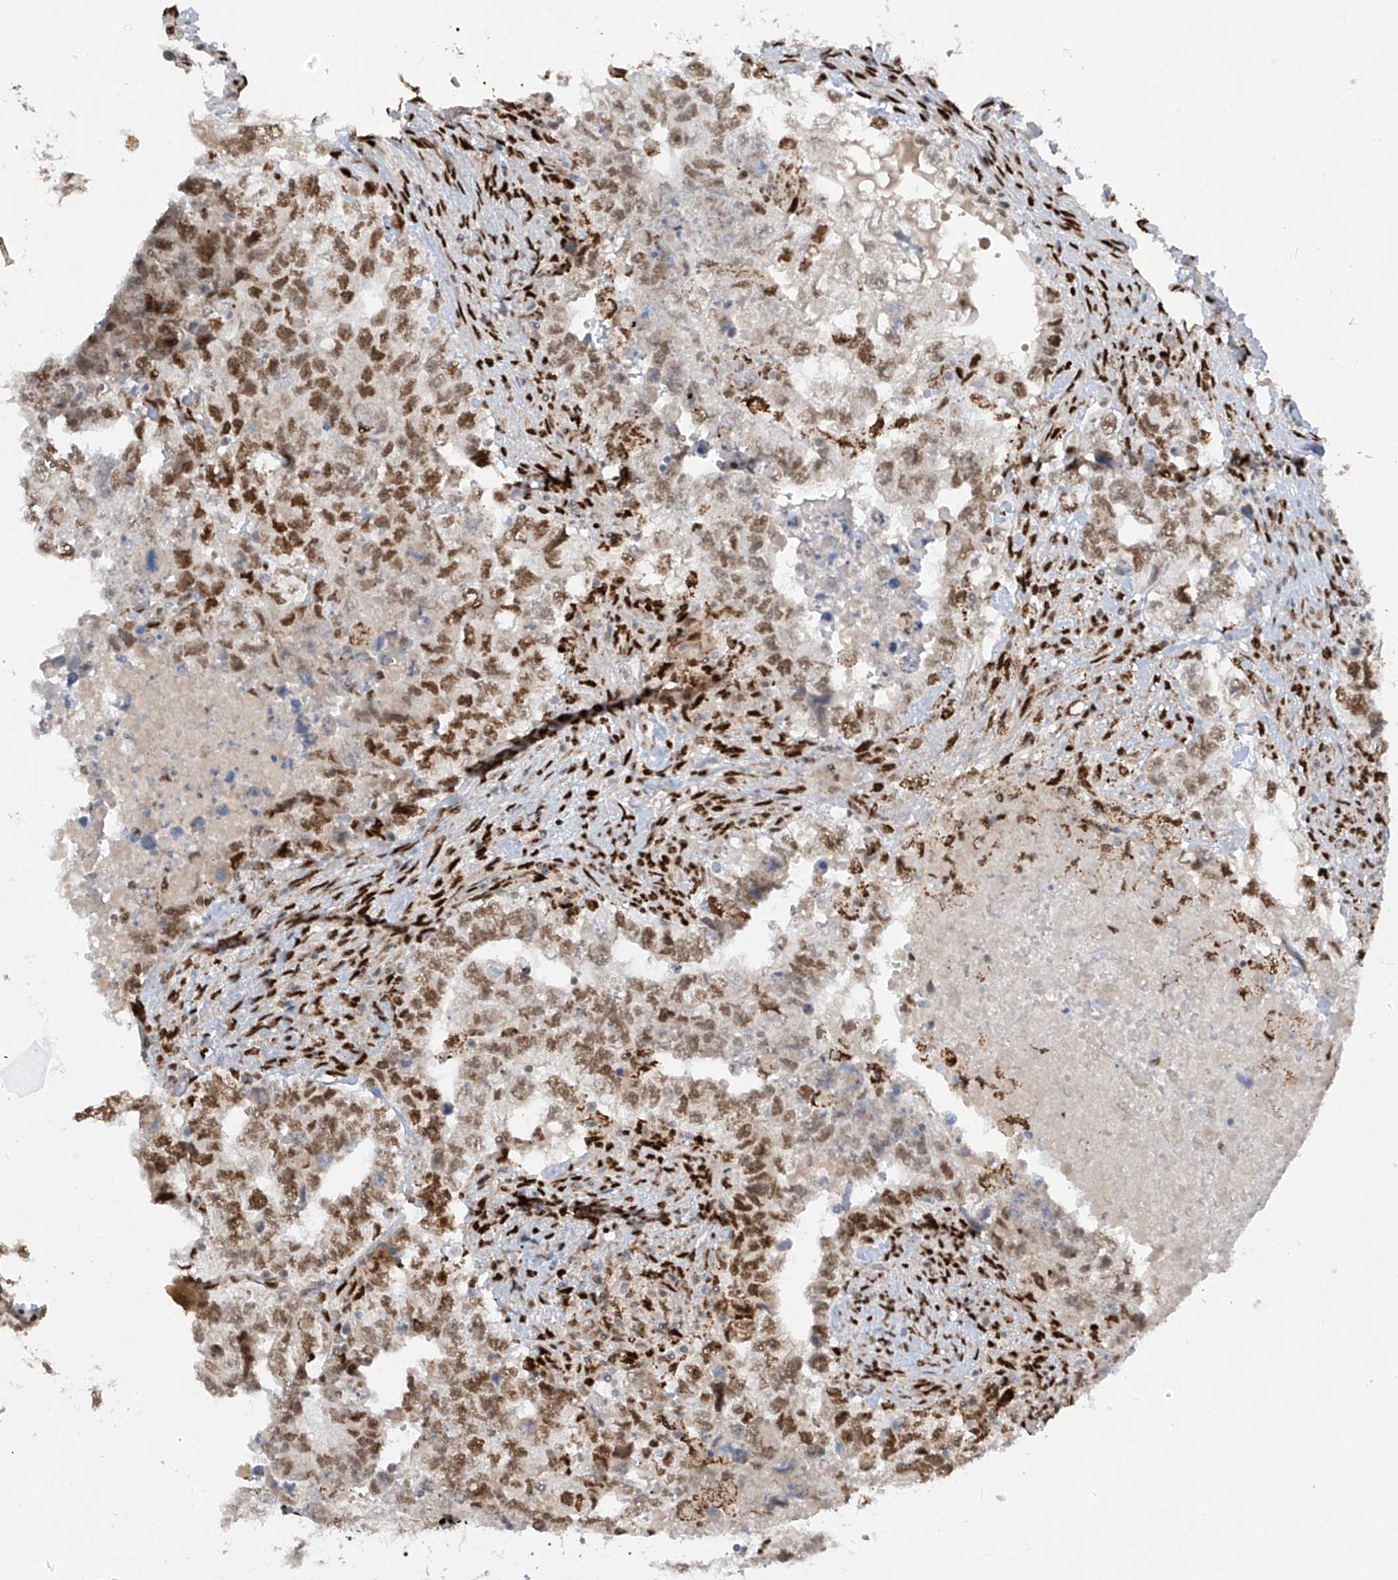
{"staining": {"intensity": "moderate", "quantity": ">75%", "location": "nuclear"}, "tissue": "testis cancer", "cell_type": "Tumor cells", "image_type": "cancer", "snomed": [{"axis": "morphology", "description": "Carcinoma, Embryonal, NOS"}, {"axis": "topography", "description": "Testis"}], "caption": "This is a photomicrograph of IHC staining of embryonal carcinoma (testis), which shows moderate expression in the nuclear of tumor cells.", "gene": "PM20D2", "patient": {"sex": "male", "age": 36}}